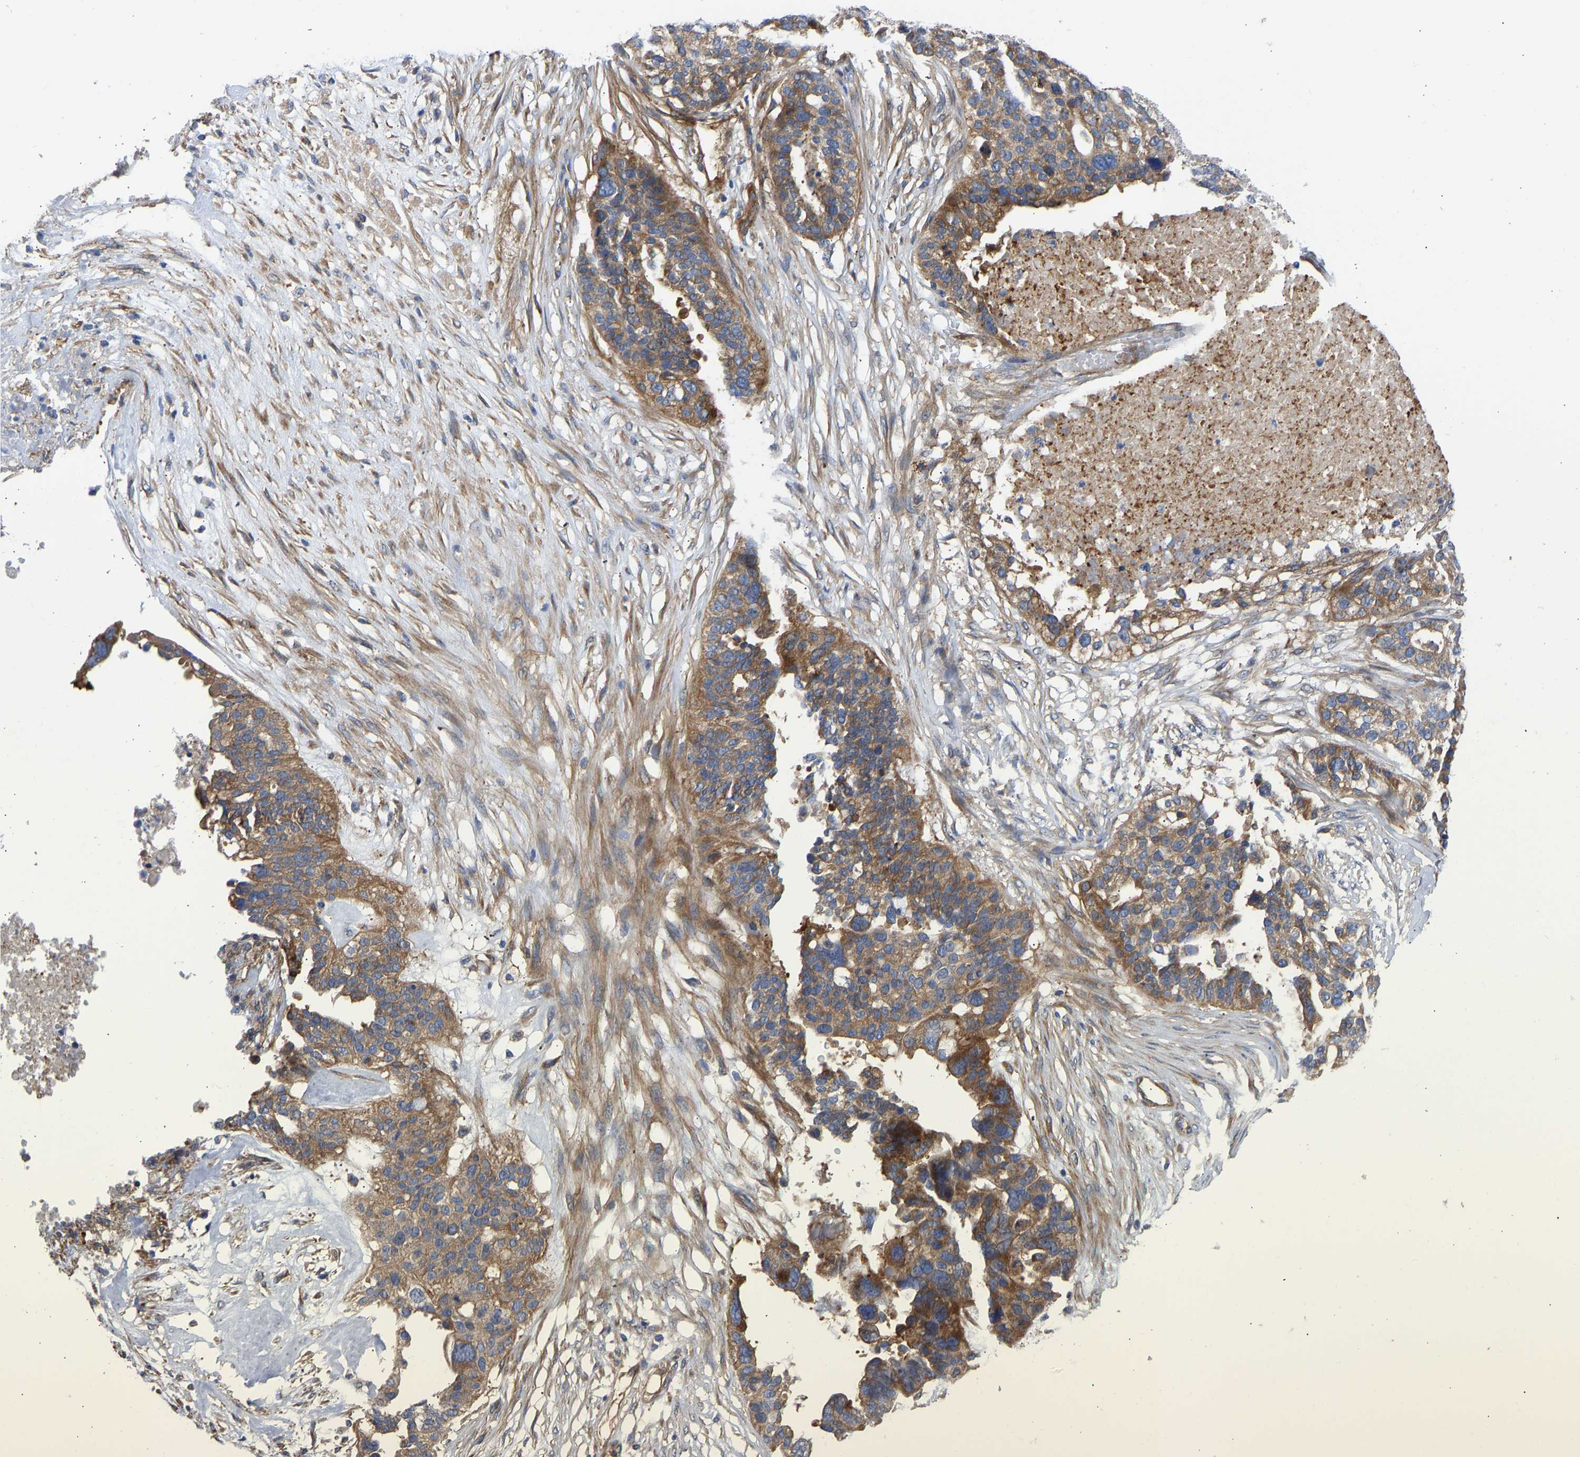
{"staining": {"intensity": "moderate", "quantity": ">75%", "location": "cytoplasmic/membranous"}, "tissue": "ovarian cancer", "cell_type": "Tumor cells", "image_type": "cancer", "snomed": [{"axis": "morphology", "description": "Cystadenocarcinoma, serous, NOS"}, {"axis": "topography", "description": "Ovary"}], "caption": "Human ovarian serous cystadenocarcinoma stained with a protein marker exhibits moderate staining in tumor cells.", "gene": "MYO1C", "patient": {"sex": "female", "age": 59}}